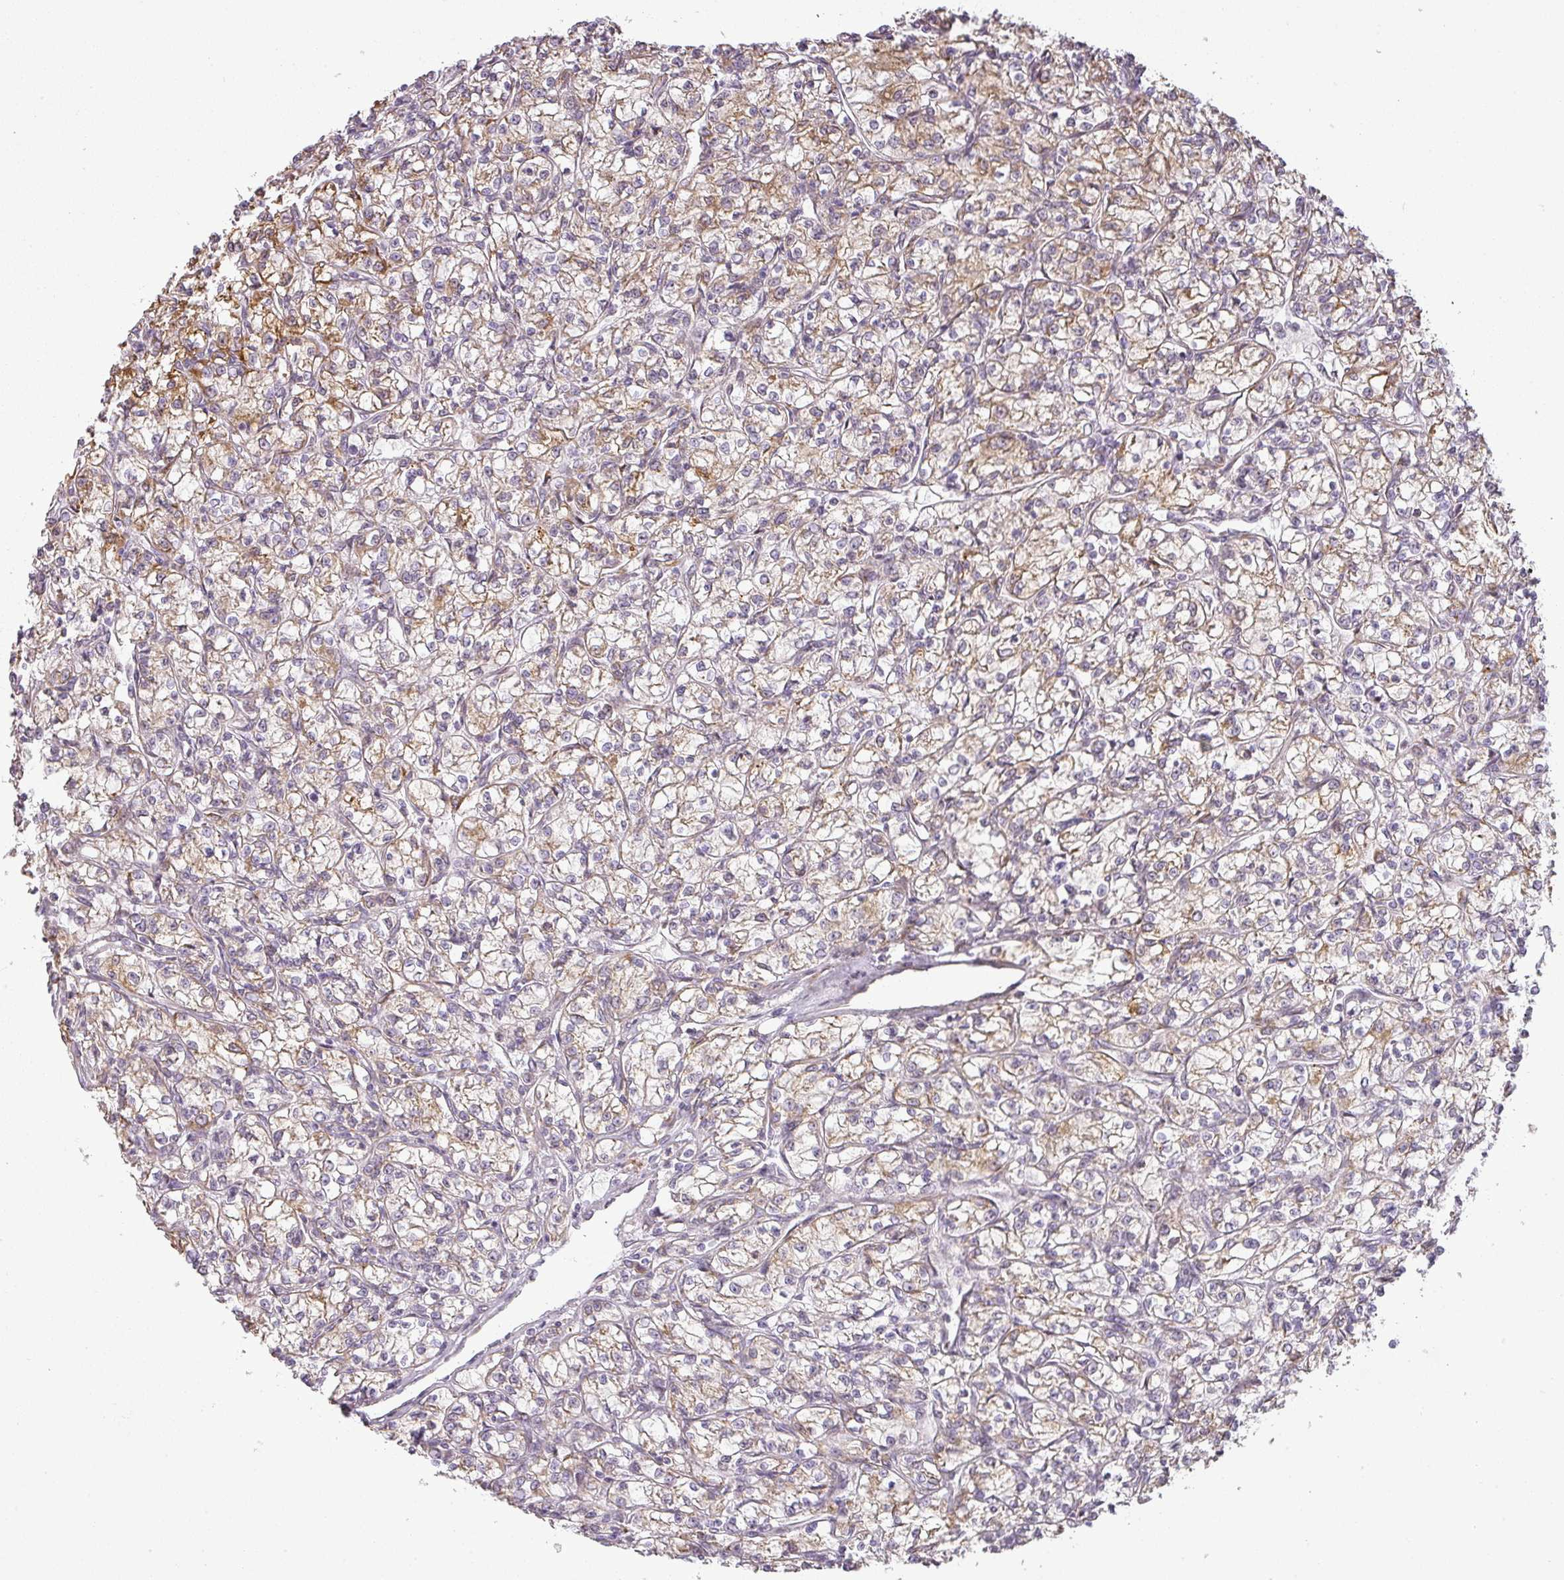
{"staining": {"intensity": "moderate", "quantity": ">75%", "location": "cytoplasmic/membranous"}, "tissue": "renal cancer", "cell_type": "Tumor cells", "image_type": "cancer", "snomed": [{"axis": "morphology", "description": "Adenocarcinoma, NOS"}, {"axis": "topography", "description": "Kidney"}], "caption": "Immunohistochemistry (IHC) micrograph of adenocarcinoma (renal) stained for a protein (brown), which shows medium levels of moderate cytoplasmic/membranous expression in about >75% of tumor cells.", "gene": "CCDC144A", "patient": {"sex": "female", "age": 59}}